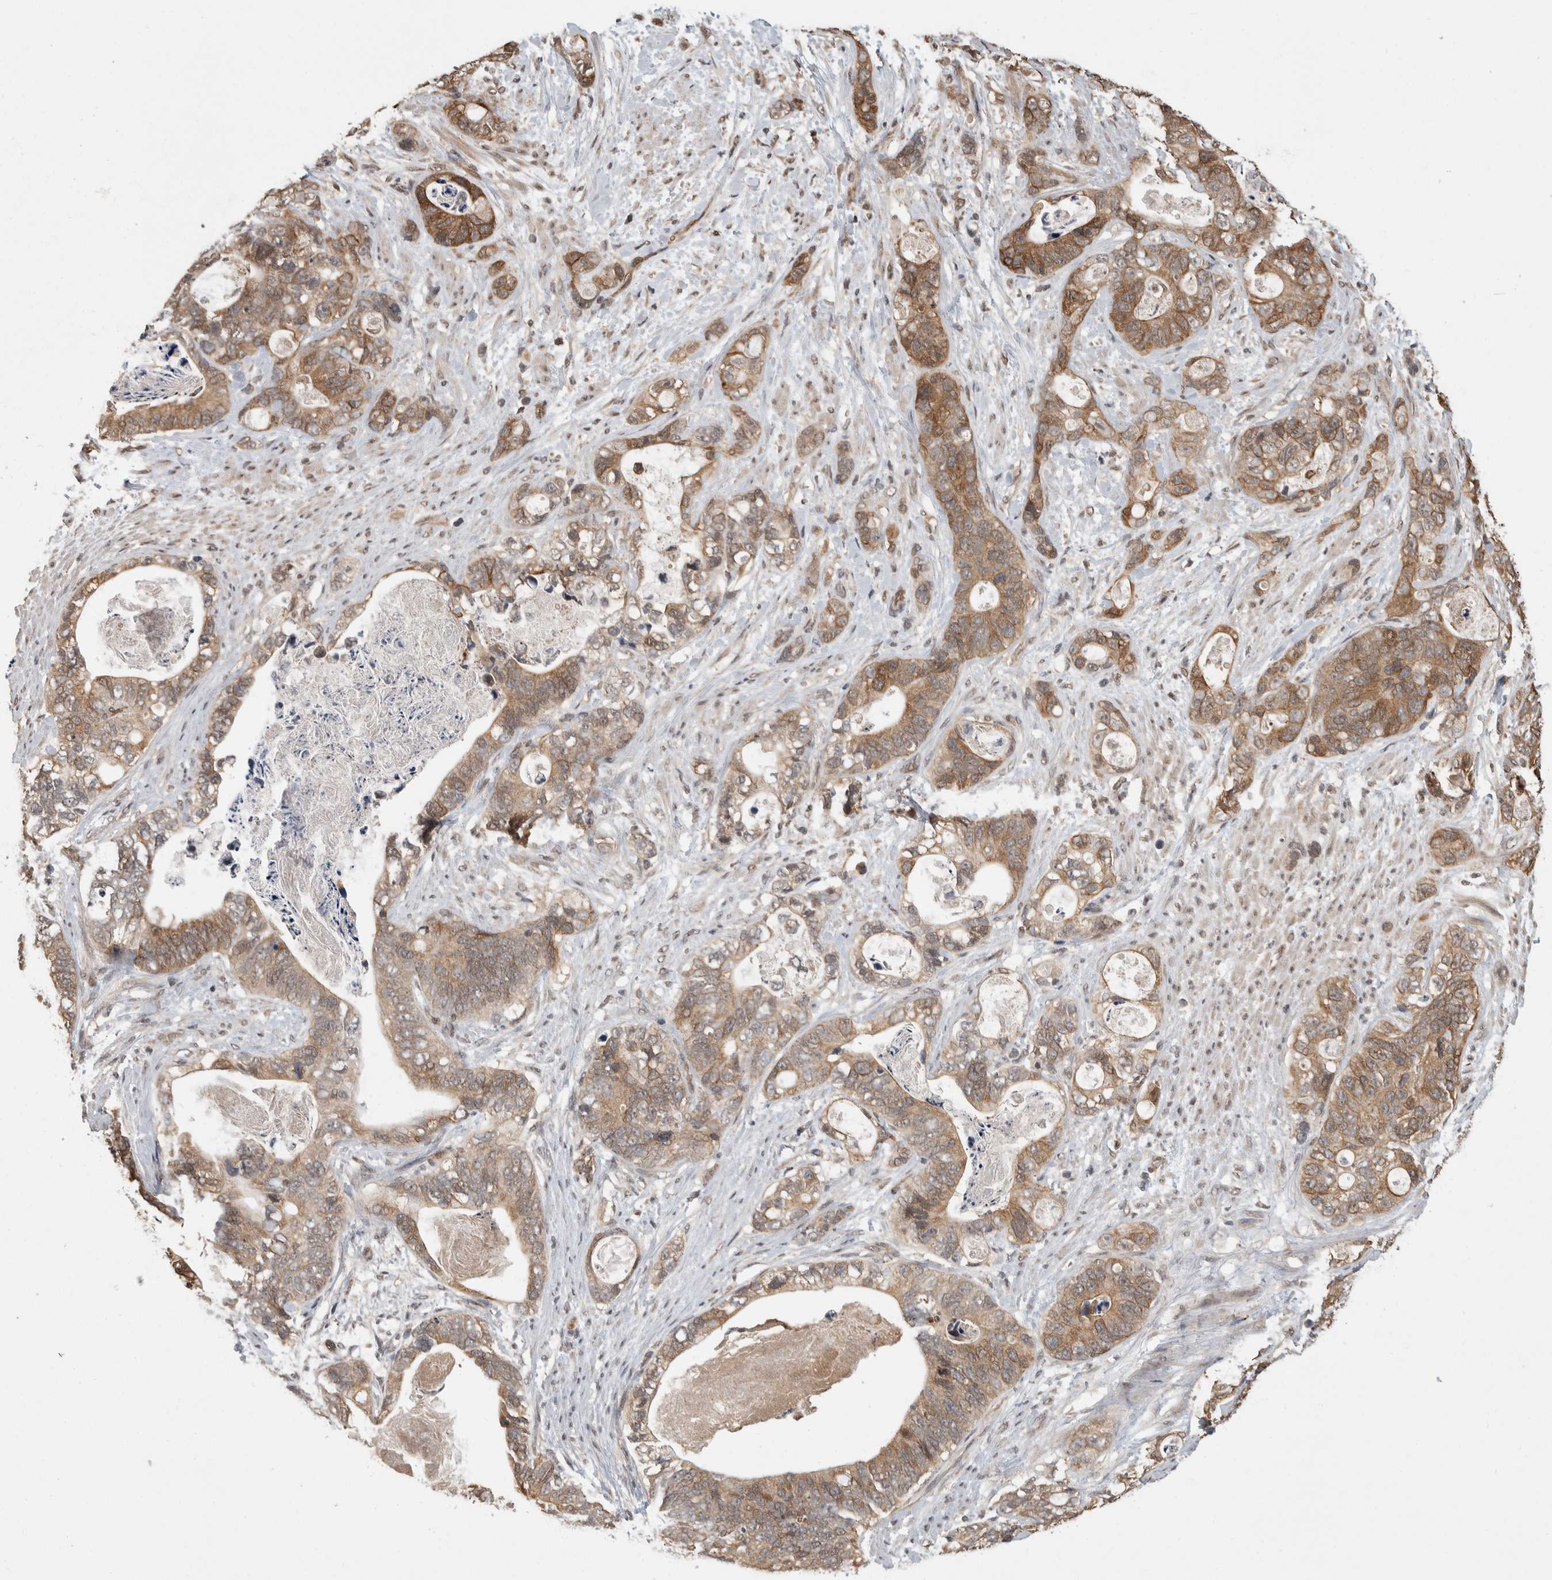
{"staining": {"intensity": "moderate", "quantity": ">75%", "location": "cytoplasmic/membranous"}, "tissue": "stomach cancer", "cell_type": "Tumor cells", "image_type": "cancer", "snomed": [{"axis": "morphology", "description": "Normal tissue, NOS"}, {"axis": "morphology", "description": "Adenocarcinoma, NOS"}, {"axis": "topography", "description": "Stomach"}], "caption": "Stomach adenocarcinoma stained for a protein (brown) exhibits moderate cytoplasmic/membranous positive expression in approximately >75% of tumor cells.", "gene": "ZNF592", "patient": {"sex": "female", "age": 89}}